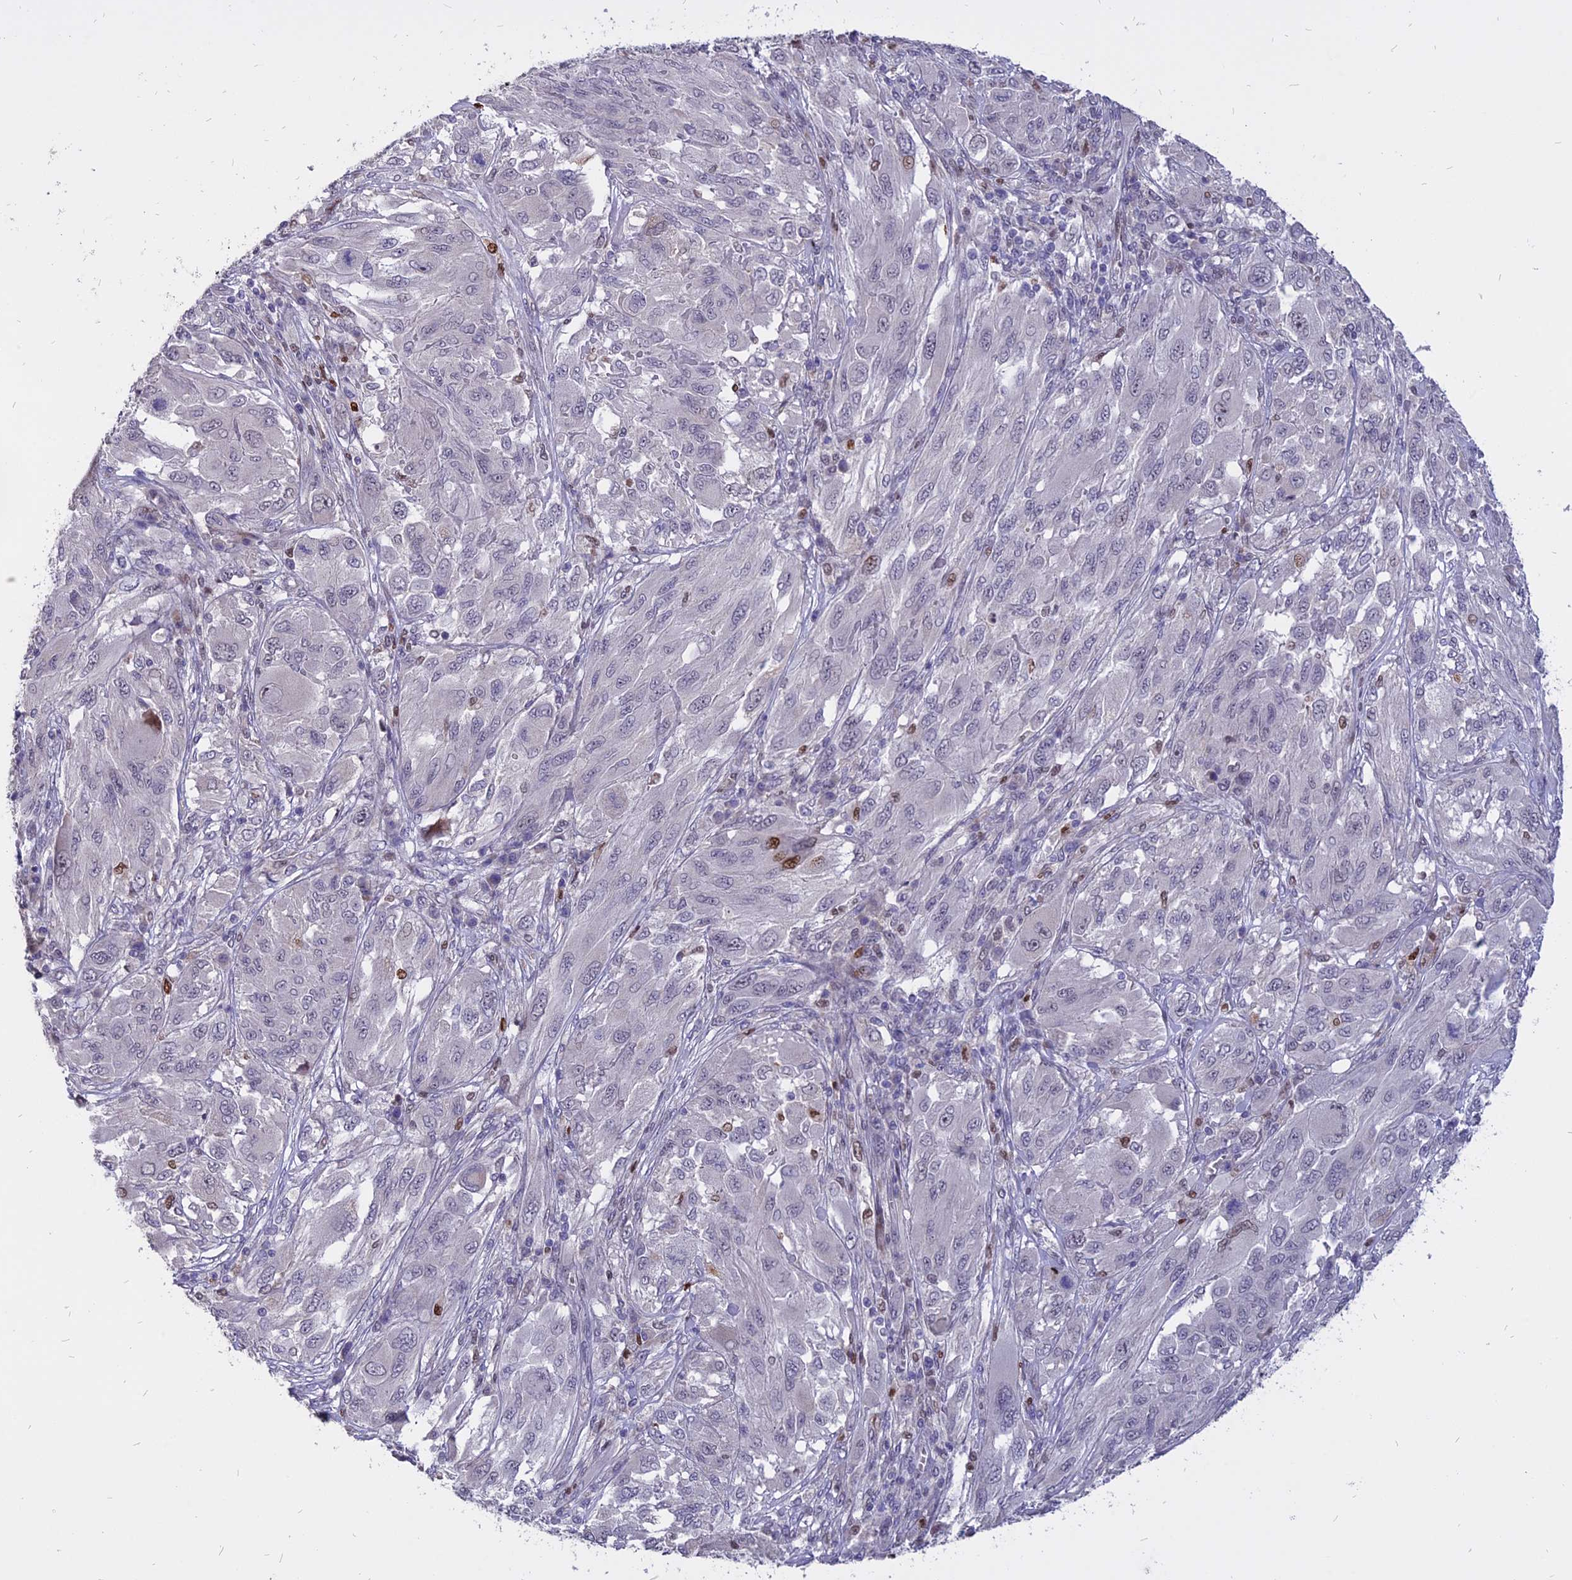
{"staining": {"intensity": "negative", "quantity": "none", "location": "none"}, "tissue": "melanoma", "cell_type": "Tumor cells", "image_type": "cancer", "snomed": [{"axis": "morphology", "description": "Malignant melanoma, NOS"}, {"axis": "topography", "description": "Skin"}], "caption": "The histopathology image shows no significant expression in tumor cells of melanoma.", "gene": "TMEM263", "patient": {"sex": "female", "age": 91}}